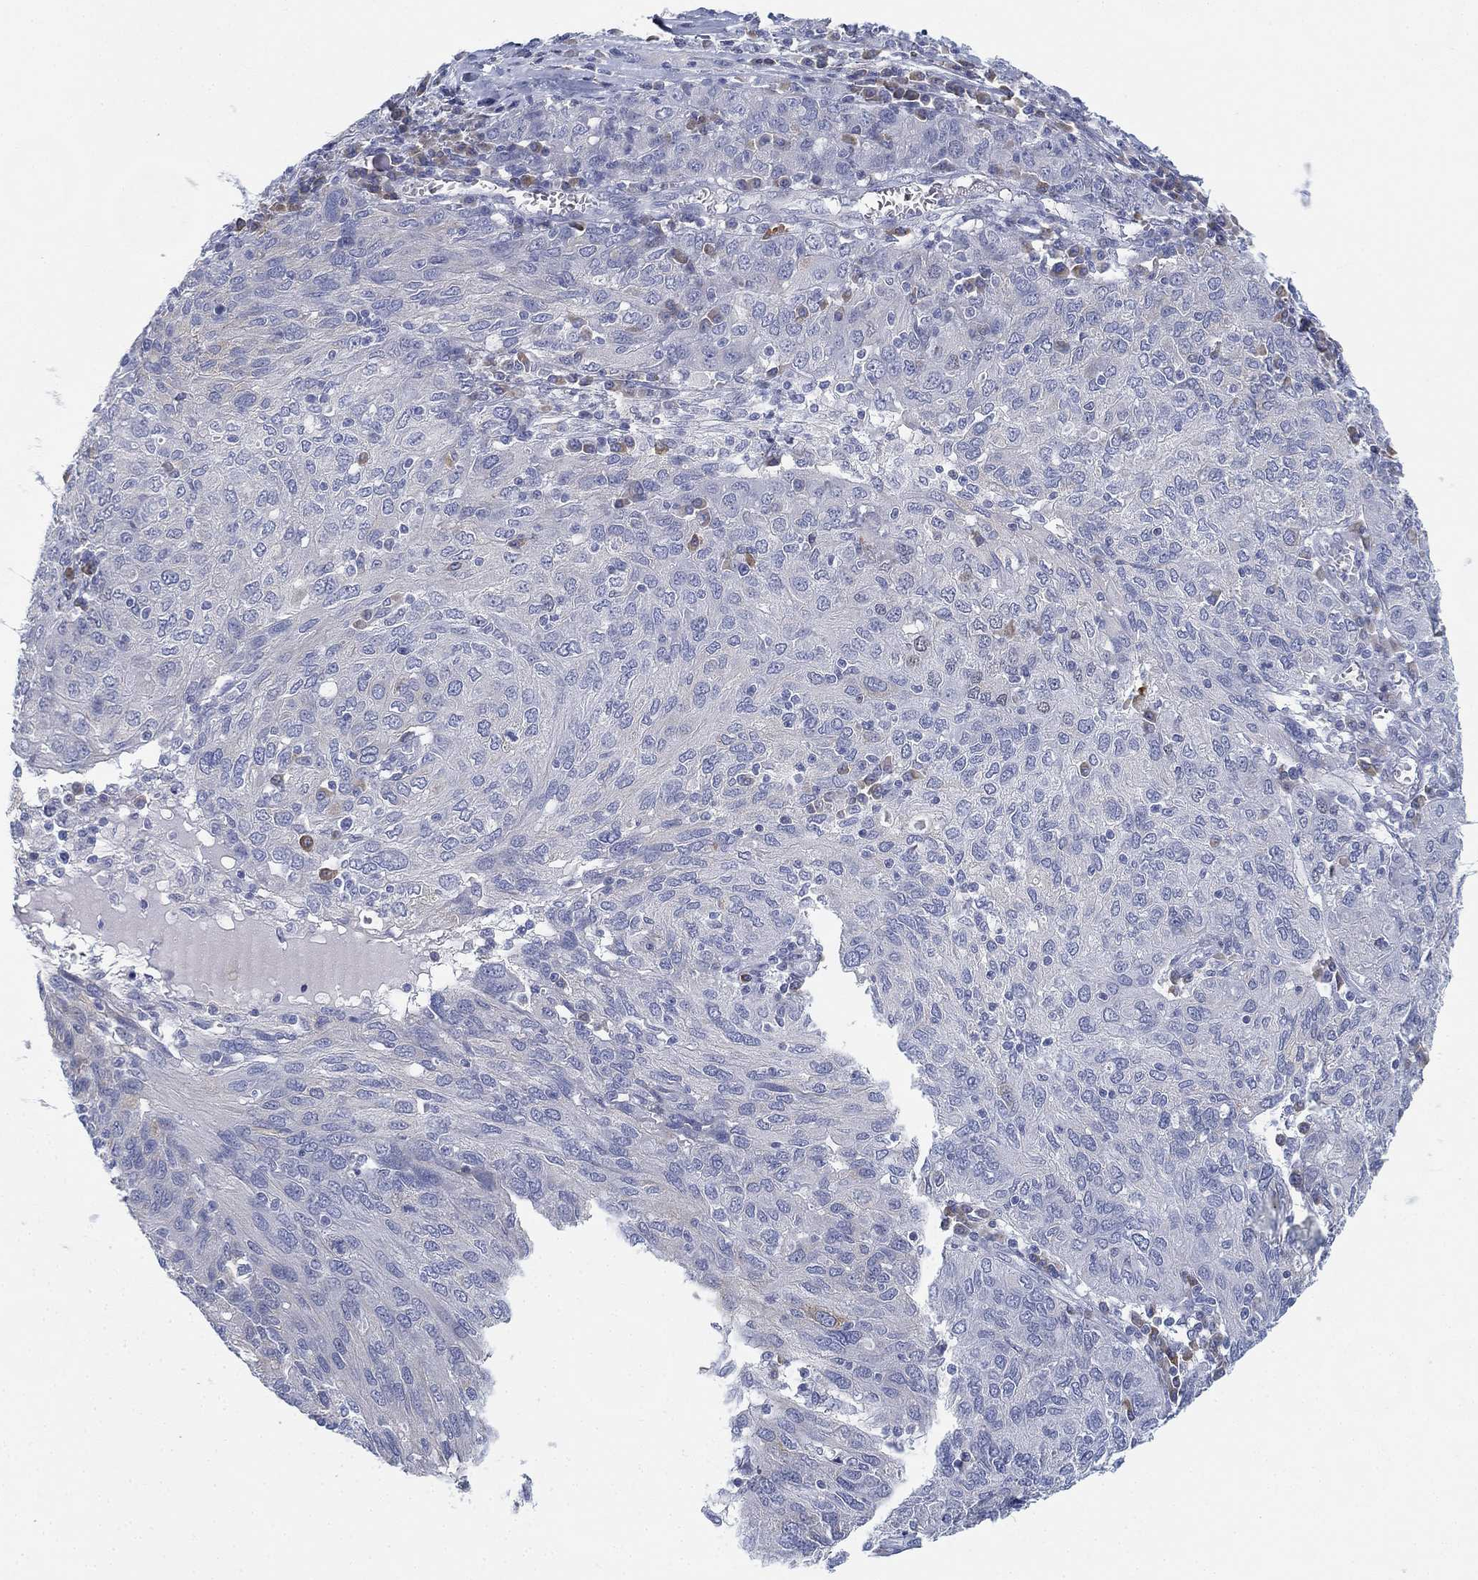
{"staining": {"intensity": "weak", "quantity": "<25%", "location": "cytoplasmic/membranous"}, "tissue": "ovarian cancer", "cell_type": "Tumor cells", "image_type": "cancer", "snomed": [{"axis": "morphology", "description": "Carcinoma, endometroid"}, {"axis": "topography", "description": "Ovary"}], "caption": "This is an immunohistochemistry histopathology image of human ovarian cancer. There is no expression in tumor cells.", "gene": "GCNA", "patient": {"sex": "female", "age": 50}}